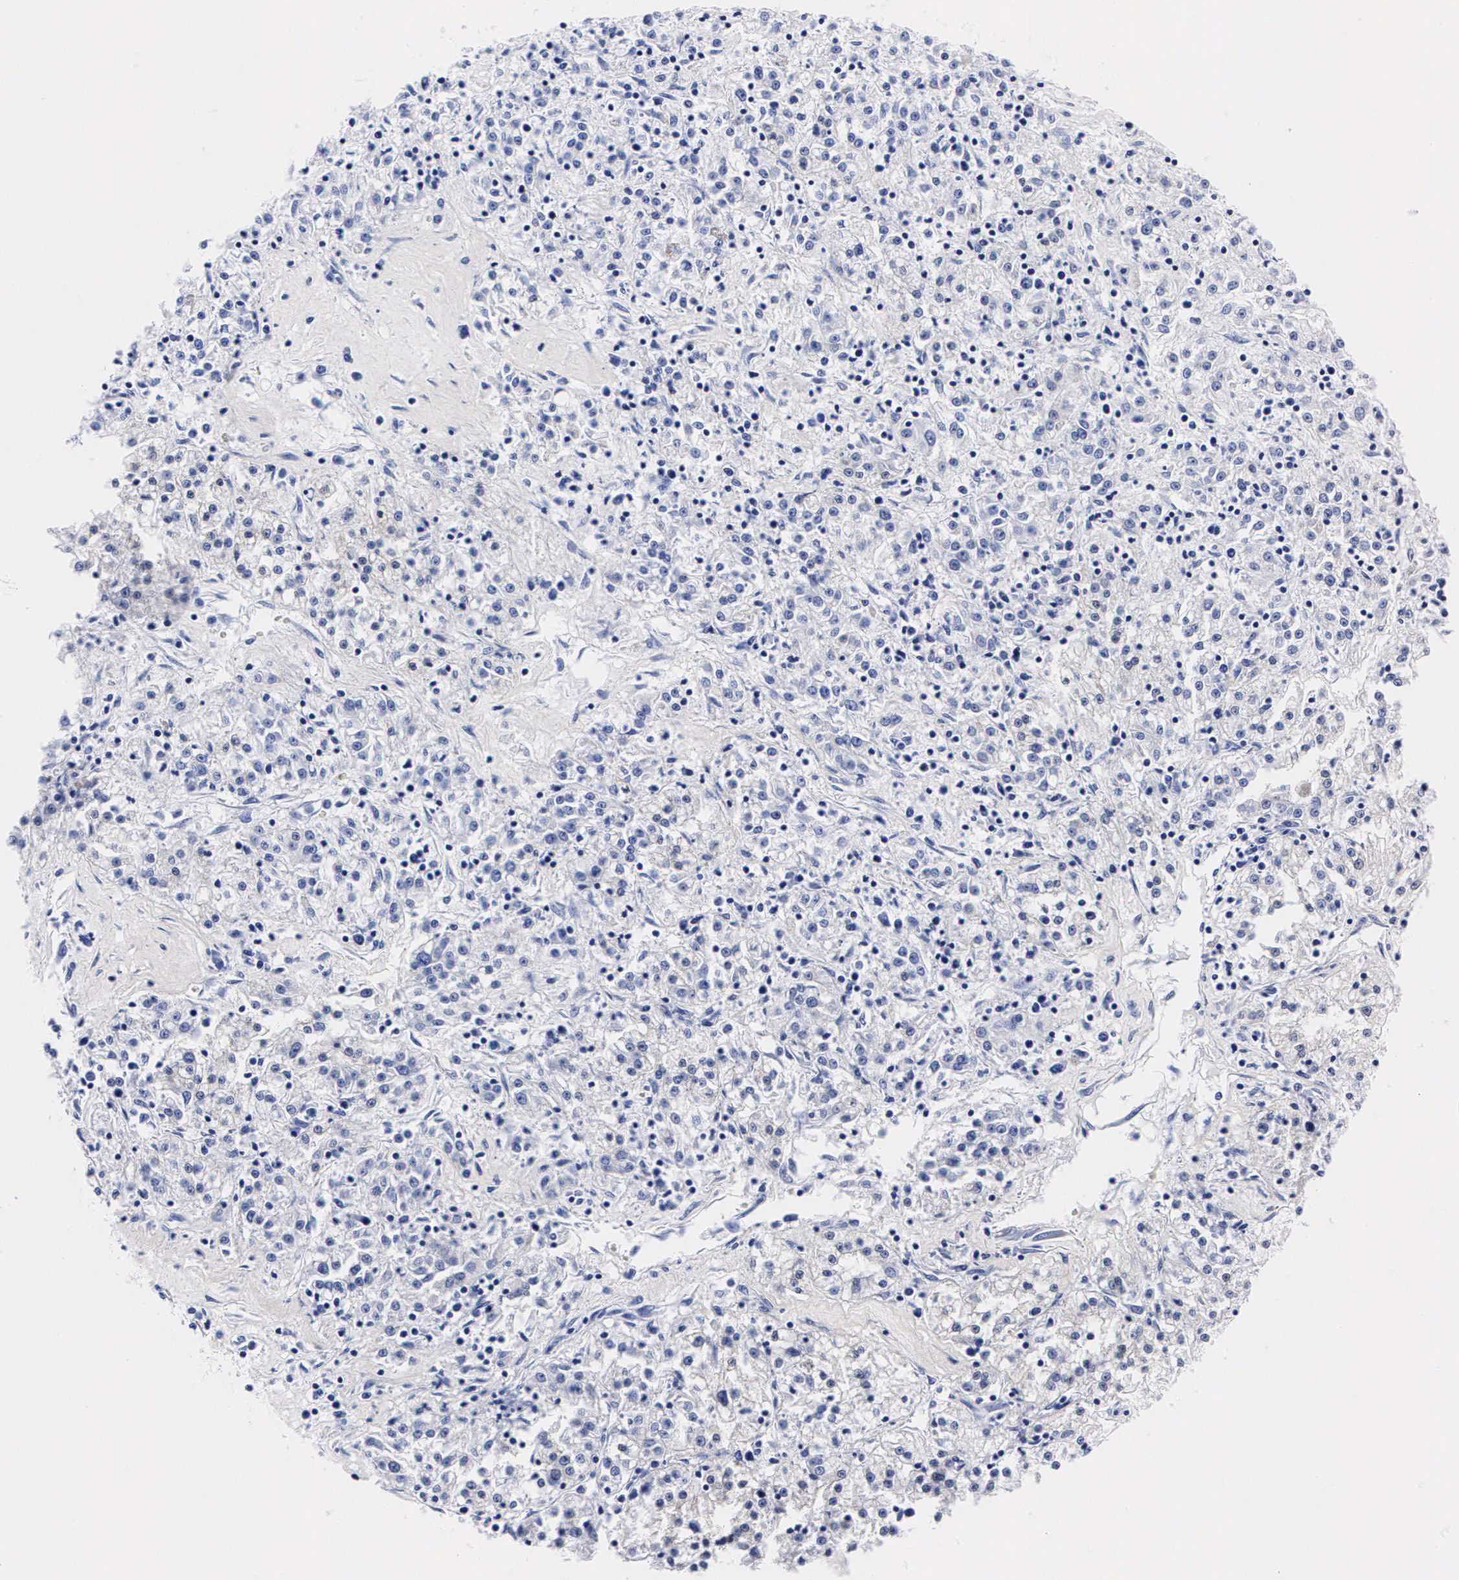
{"staining": {"intensity": "negative", "quantity": "none", "location": "none"}, "tissue": "renal cancer", "cell_type": "Tumor cells", "image_type": "cancer", "snomed": [{"axis": "morphology", "description": "Adenocarcinoma, NOS"}, {"axis": "topography", "description": "Kidney"}], "caption": "DAB immunohistochemical staining of human renal adenocarcinoma exhibits no significant positivity in tumor cells.", "gene": "ENO2", "patient": {"sex": "female", "age": 76}}